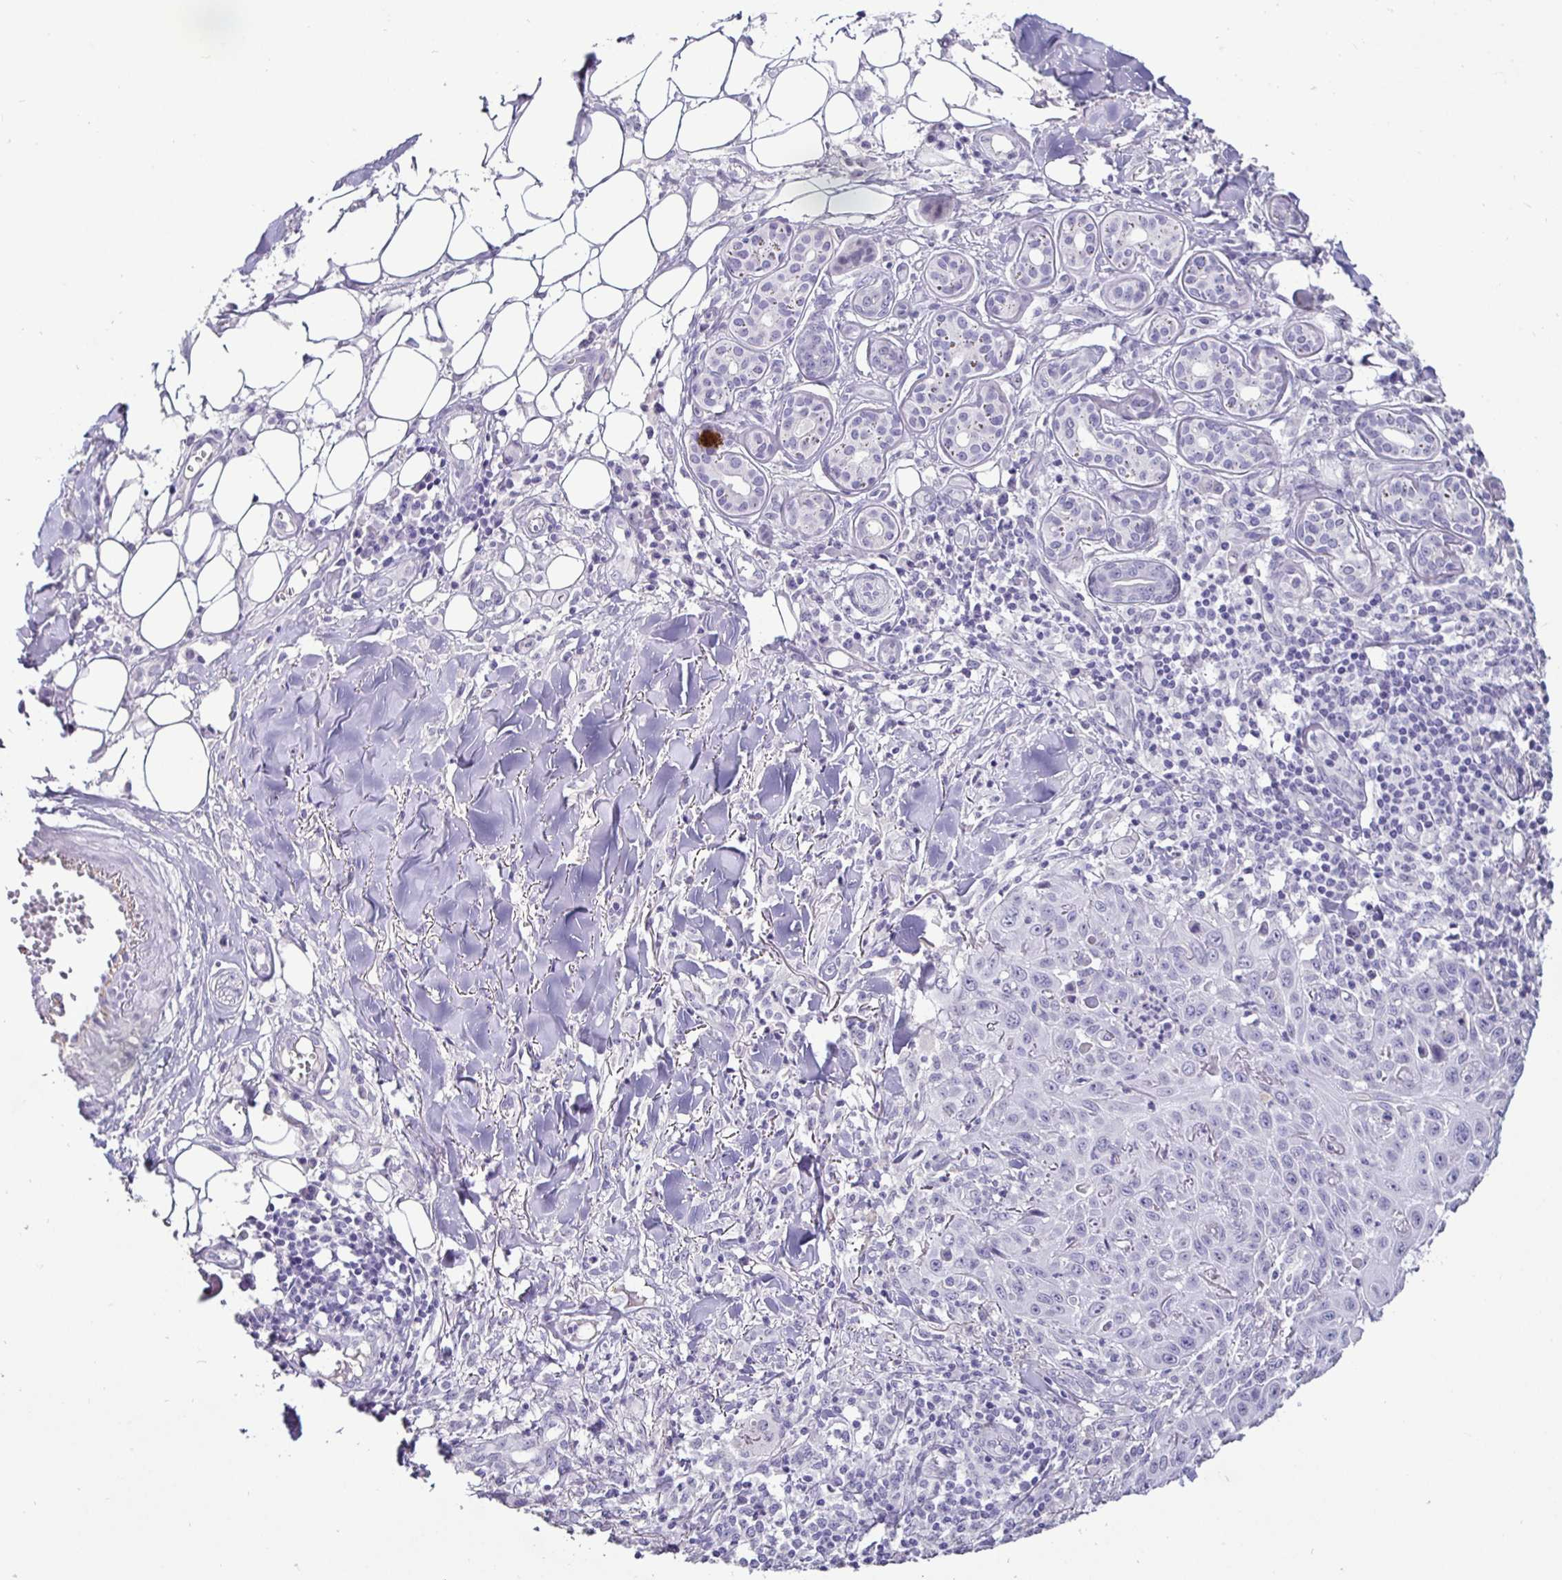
{"staining": {"intensity": "negative", "quantity": "none", "location": "none"}, "tissue": "skin cancer", "cell_type": "Tumor cells", "image_type": "cancer", "snomed": [{"axis": "morphology", "description": "Squamous cell carcinoma, NOS"}, {"axis": "topography", "description": "Skin"}], "caption": "Tumor cells are negative for protein expression in human skin cancer (squamous cell carcinoma).", "gene": "NUP188", "patient": {"sex": "male", "age": 75}}